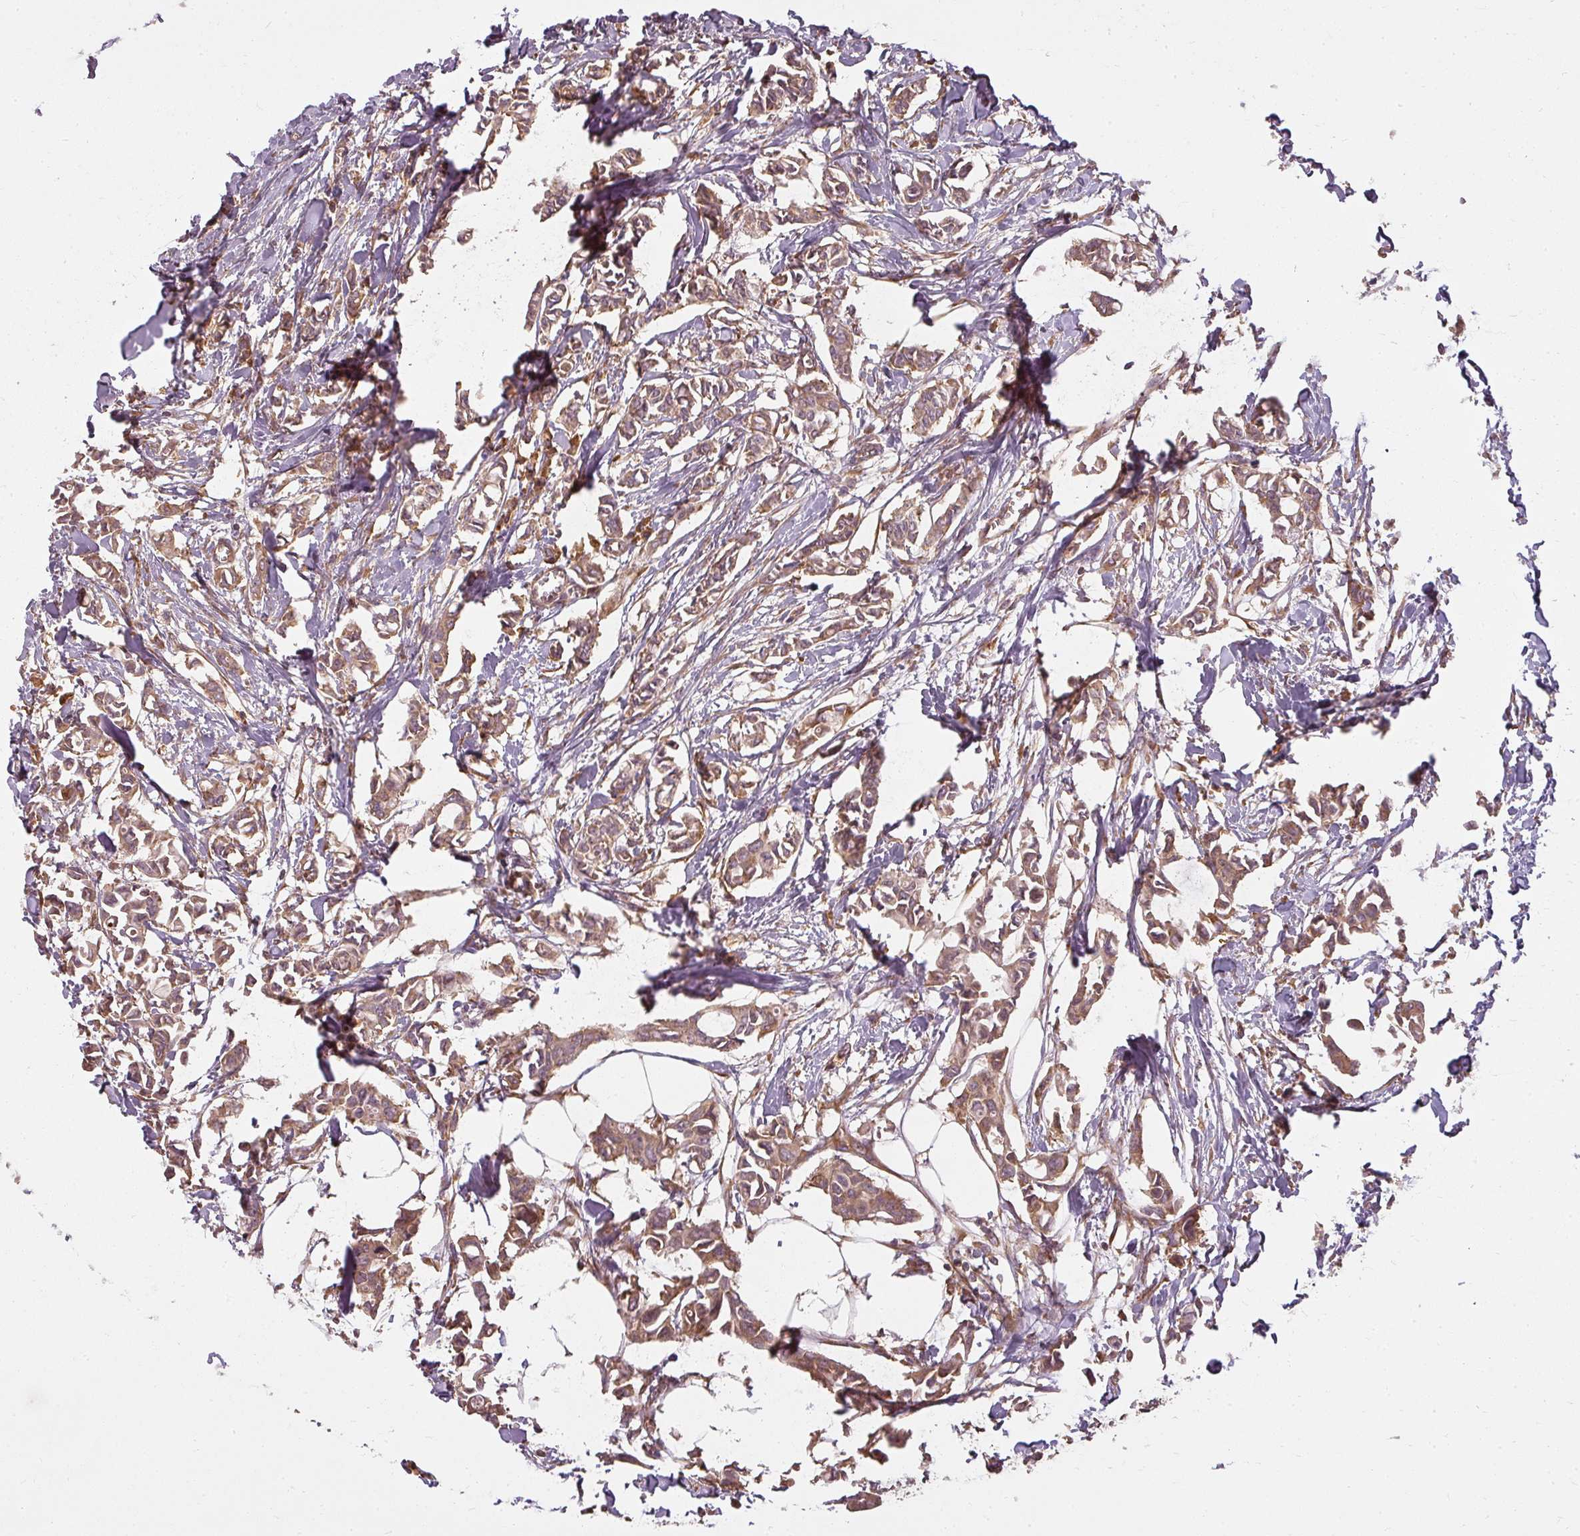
{"staining": {"intensity": "moderate", "quantity": ">75%", "location": "cytoplasmic/membranous"}, "tissue": "breast cancer", "cell_type": "Tumor cells", "image_type": "cancer", "snomed": [{"axis": "morphology", "description": "Duct carcinoma"}, {"axis": "topography", "description": "Breast"}], "caption": "High-power microscopy captured an IHC image of breast intraductal carcinoma, revealing moderate cytoplasmic/membranous positivity in approximately >75% of tumor cells.", "gene": "RPL24", "patient": {"sex": "female", "age": 41}}